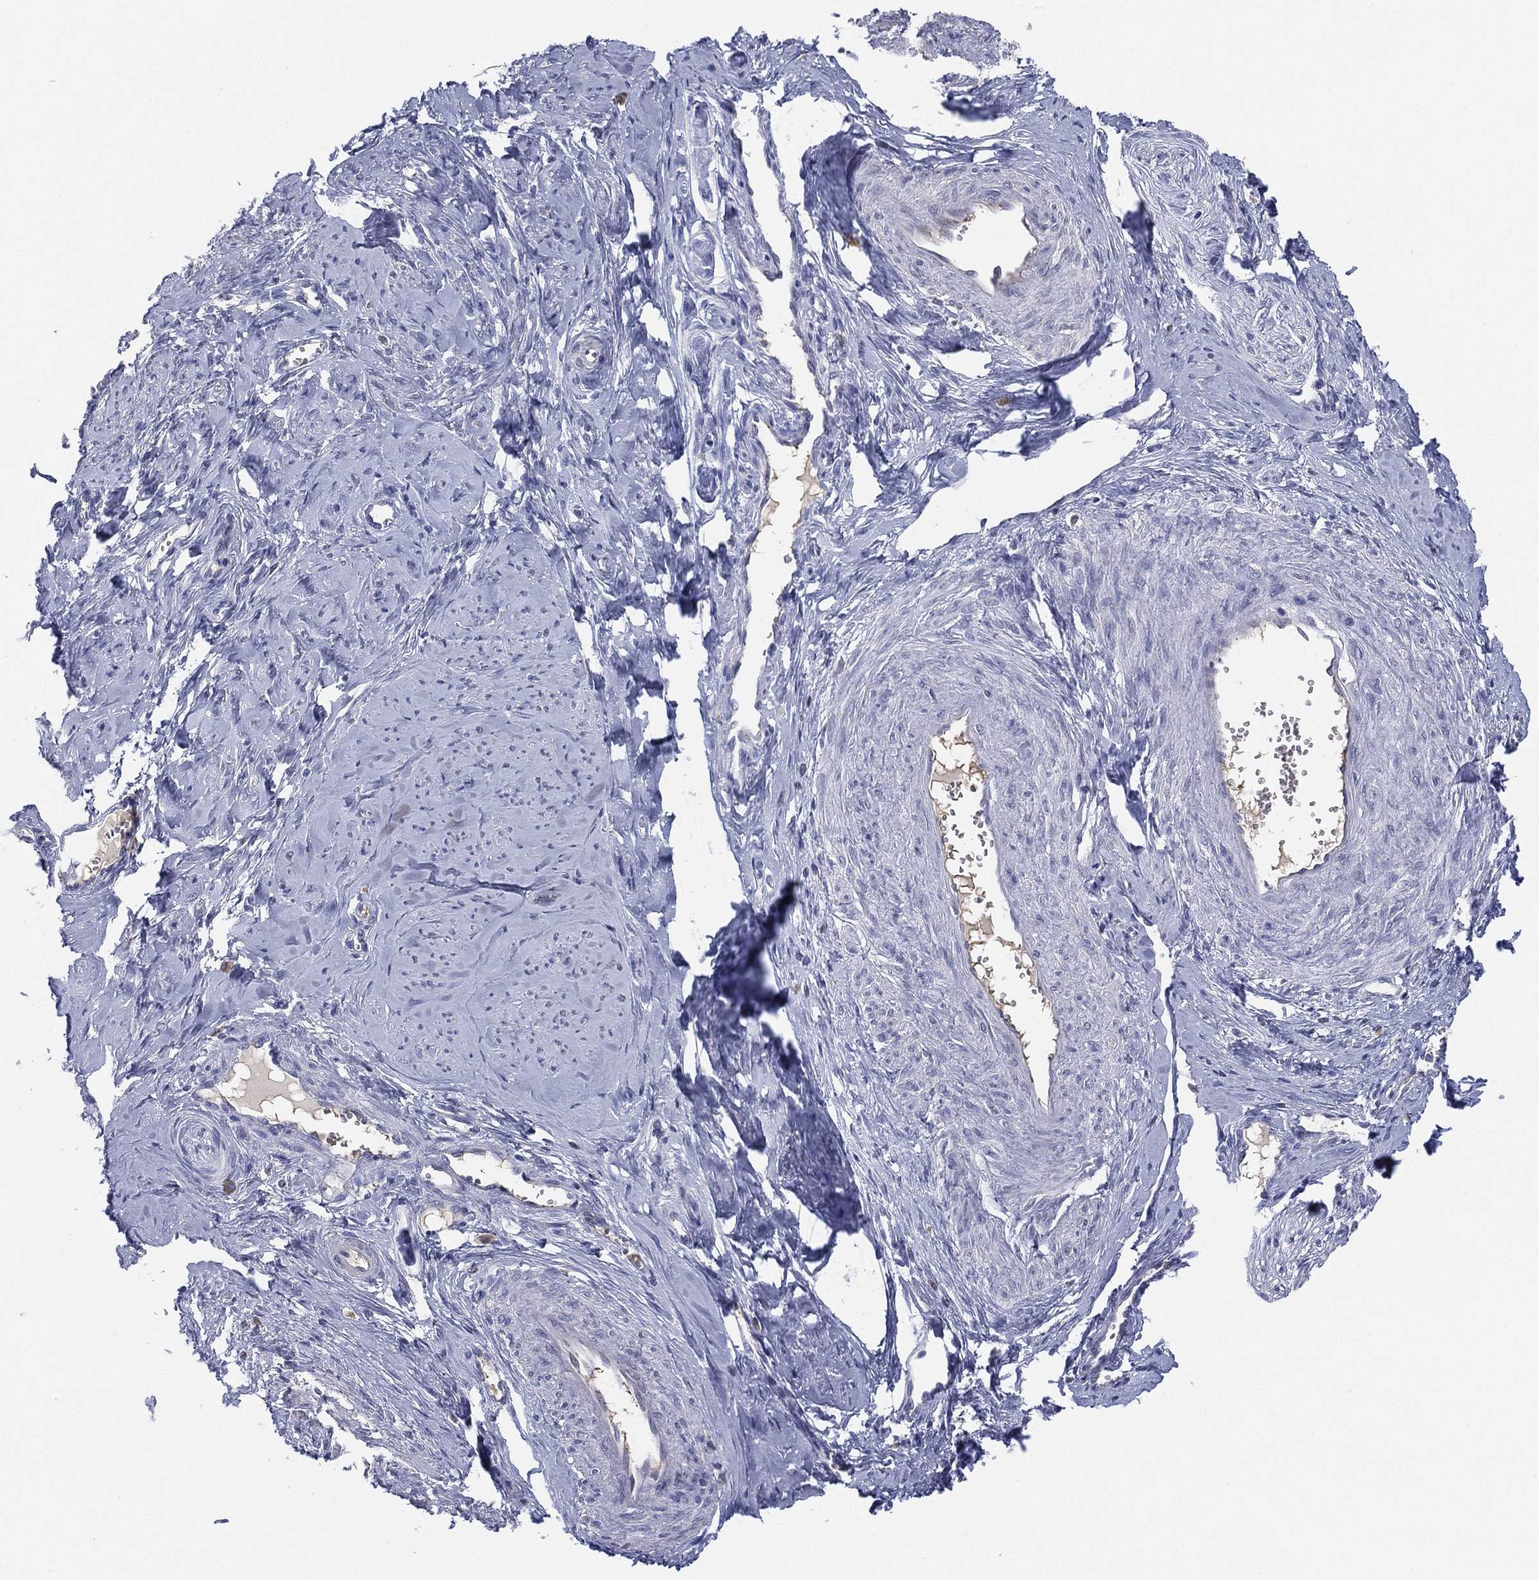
{"staining": {"intensity": "negative", "quantity": "none", "location": "none"}, "tissue": "smooth muscle", "cell_type": "Smooth muscle cells", "image_type": "normal", "snomed": [{"axis": "morphology", "description": "Normal tissue, NOS"}, {"axis": "topography", "description": "Smooth muscle"}], "caption": "This is a image of immunohistochemistry (IHC) staining of unremarkable smooth muscle, which shows no positivity in smooth muscle cells. (Immunohistochemistry (ihc), brightfield microscopy, high magnification).", "gene": "MLF1", "patient": {"sex": "female", "age": 48}}